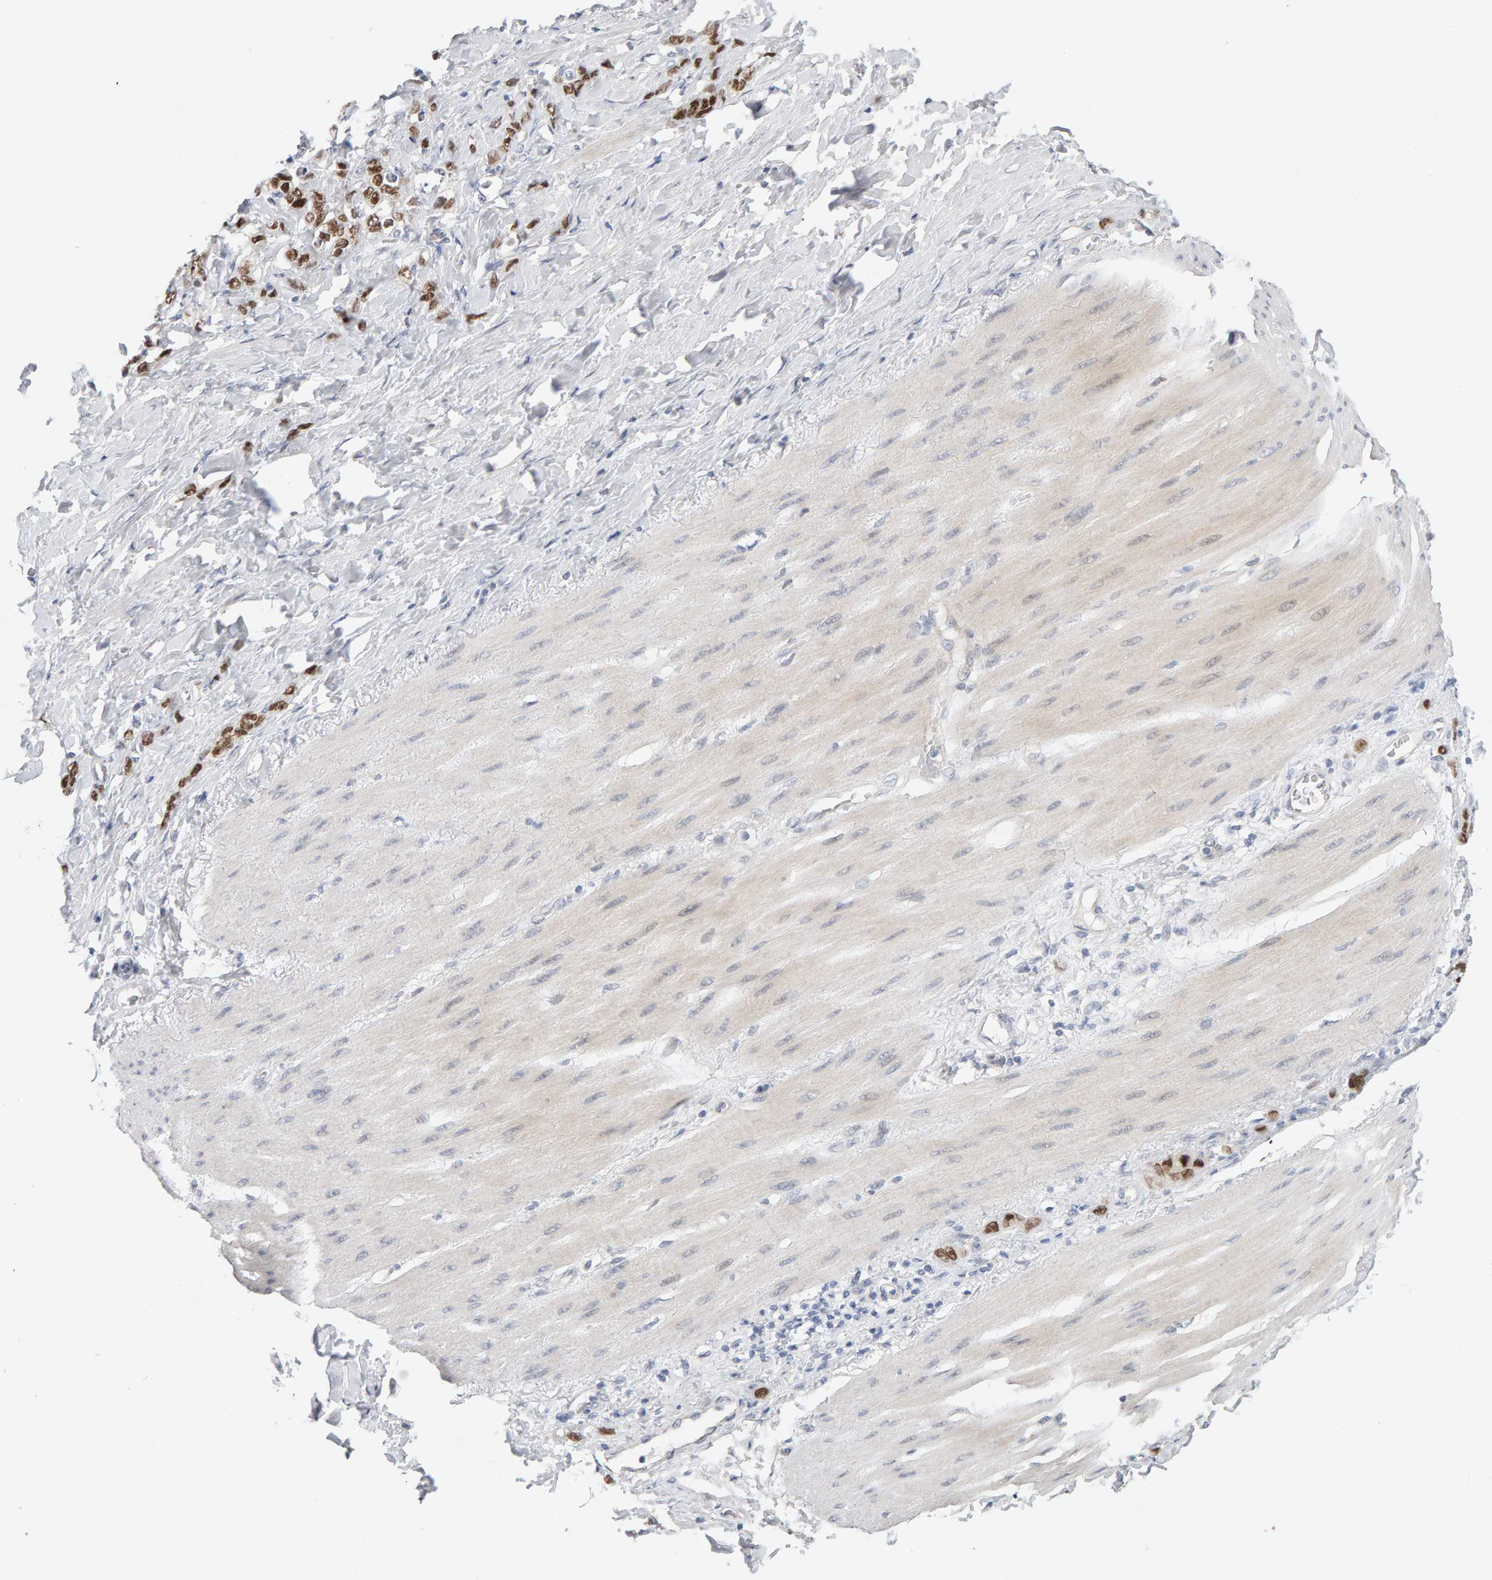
{"staining": {"intensity": "moderate", "quantity": "25%-75%", "location": "nuclear"}, "tissue": "stomach cancer", "cell_type": "Tumor cells", "image_type": "cancer", "snomed": [{"axis": "morphology", "description": "Normal tissue, NOS"}, {"axis": "morphology", "description": "Adenocarcinoma, NOS"}, {"axis": "topography", "description": "Stomach"}], "caption": "Protein expression analysis of stomach cancer (adenocarcinoma) displays moderate nuclear staining in about 25%-75% of tumor cells. (brown staining indicates protein expression, while blue staining denotes nuclei).", "gene": "HNF4A", "patient": {"sex": "male", "age": 82}}